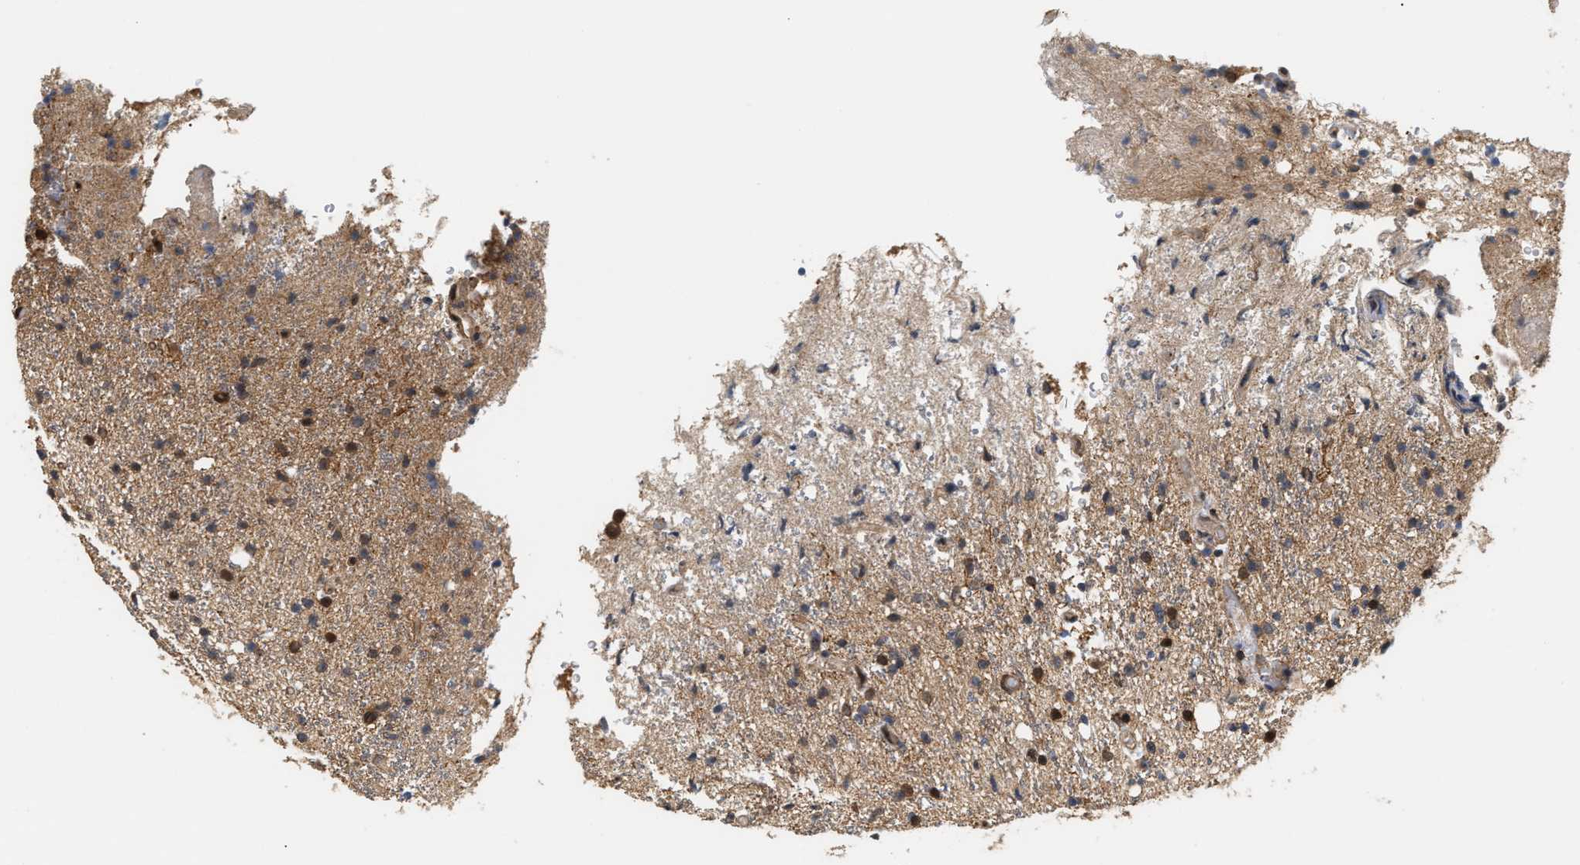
{"staining": {"intensity": "moderate", "quantity": ">75%", "location": "cytoplasmic/membranous,nuclear"}, "tissue": "glioma", "cell_type": "Tumor cells", "image_type": "cancer", "snomed": [{"axis": "morphology", "description": "Glioma, malignant, High grade"}, {"axis": "topography", "description": "Brain"}], "caption": "Immunohistochemical staining of human glioma exhibits moderate cytoplasmic/membranous and nuclear protein positivity in approximately >75% of tumor cells.", "gene": "ABHD5", "patient": {"sex": "male", "age": 47}}